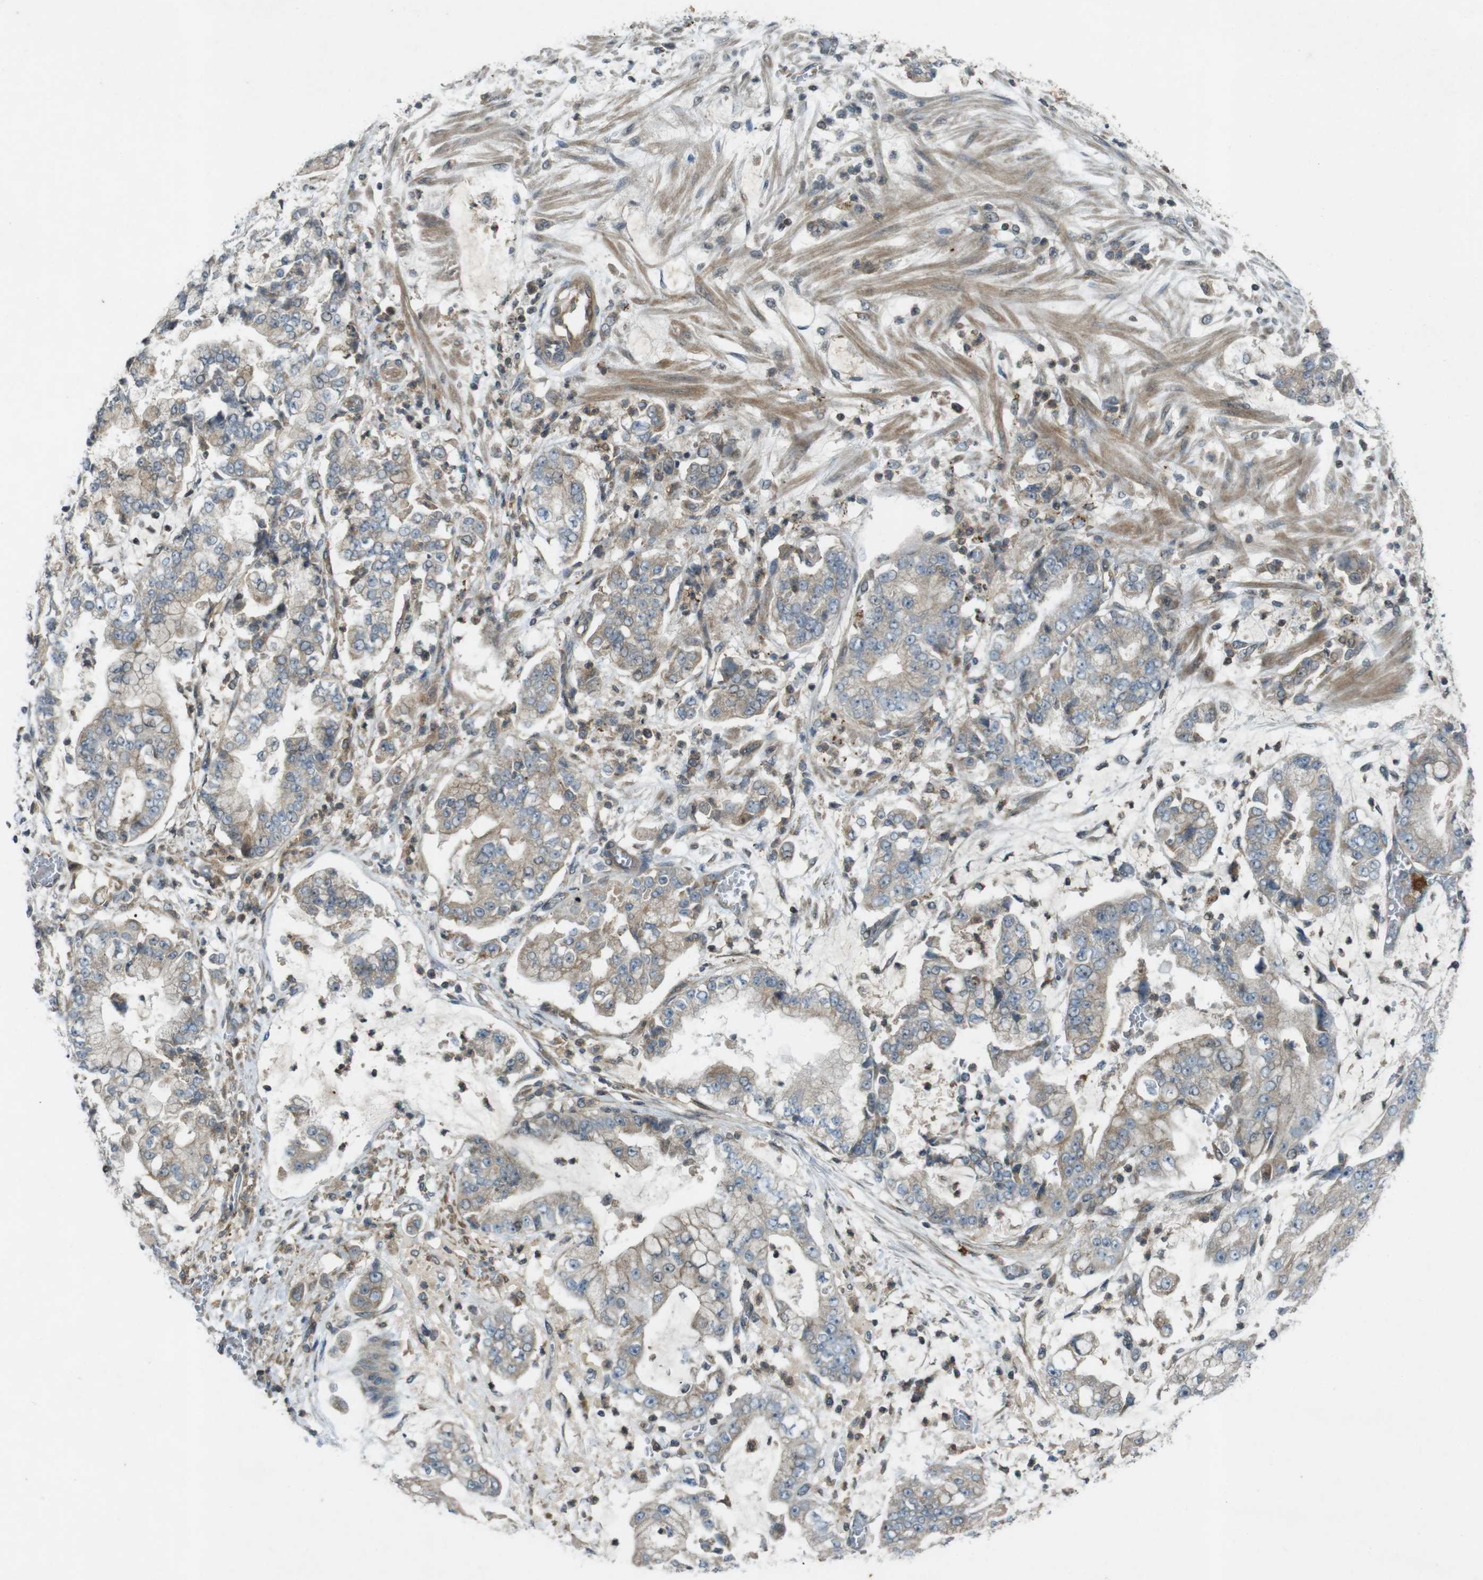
{"staining": {"intensity": "weak", "quantity": "<25%", "location": "cytoplasmic/membranous"}, "tissue": "stomach cancer", "cell_type": "Tumor cells", "image_type": "cancer", "snomed": [{"axis": "morphology", "description": "Adenocarcinoma, NOS"}, {"axis": "topography", "description": "Stomach"}], "caption": "A photomicrograph of human adenocarcinoma (stomach) is negative for staining in tumor cells.", "gene": "ZYX", "patient": {"sex": "male", "age": 76}}